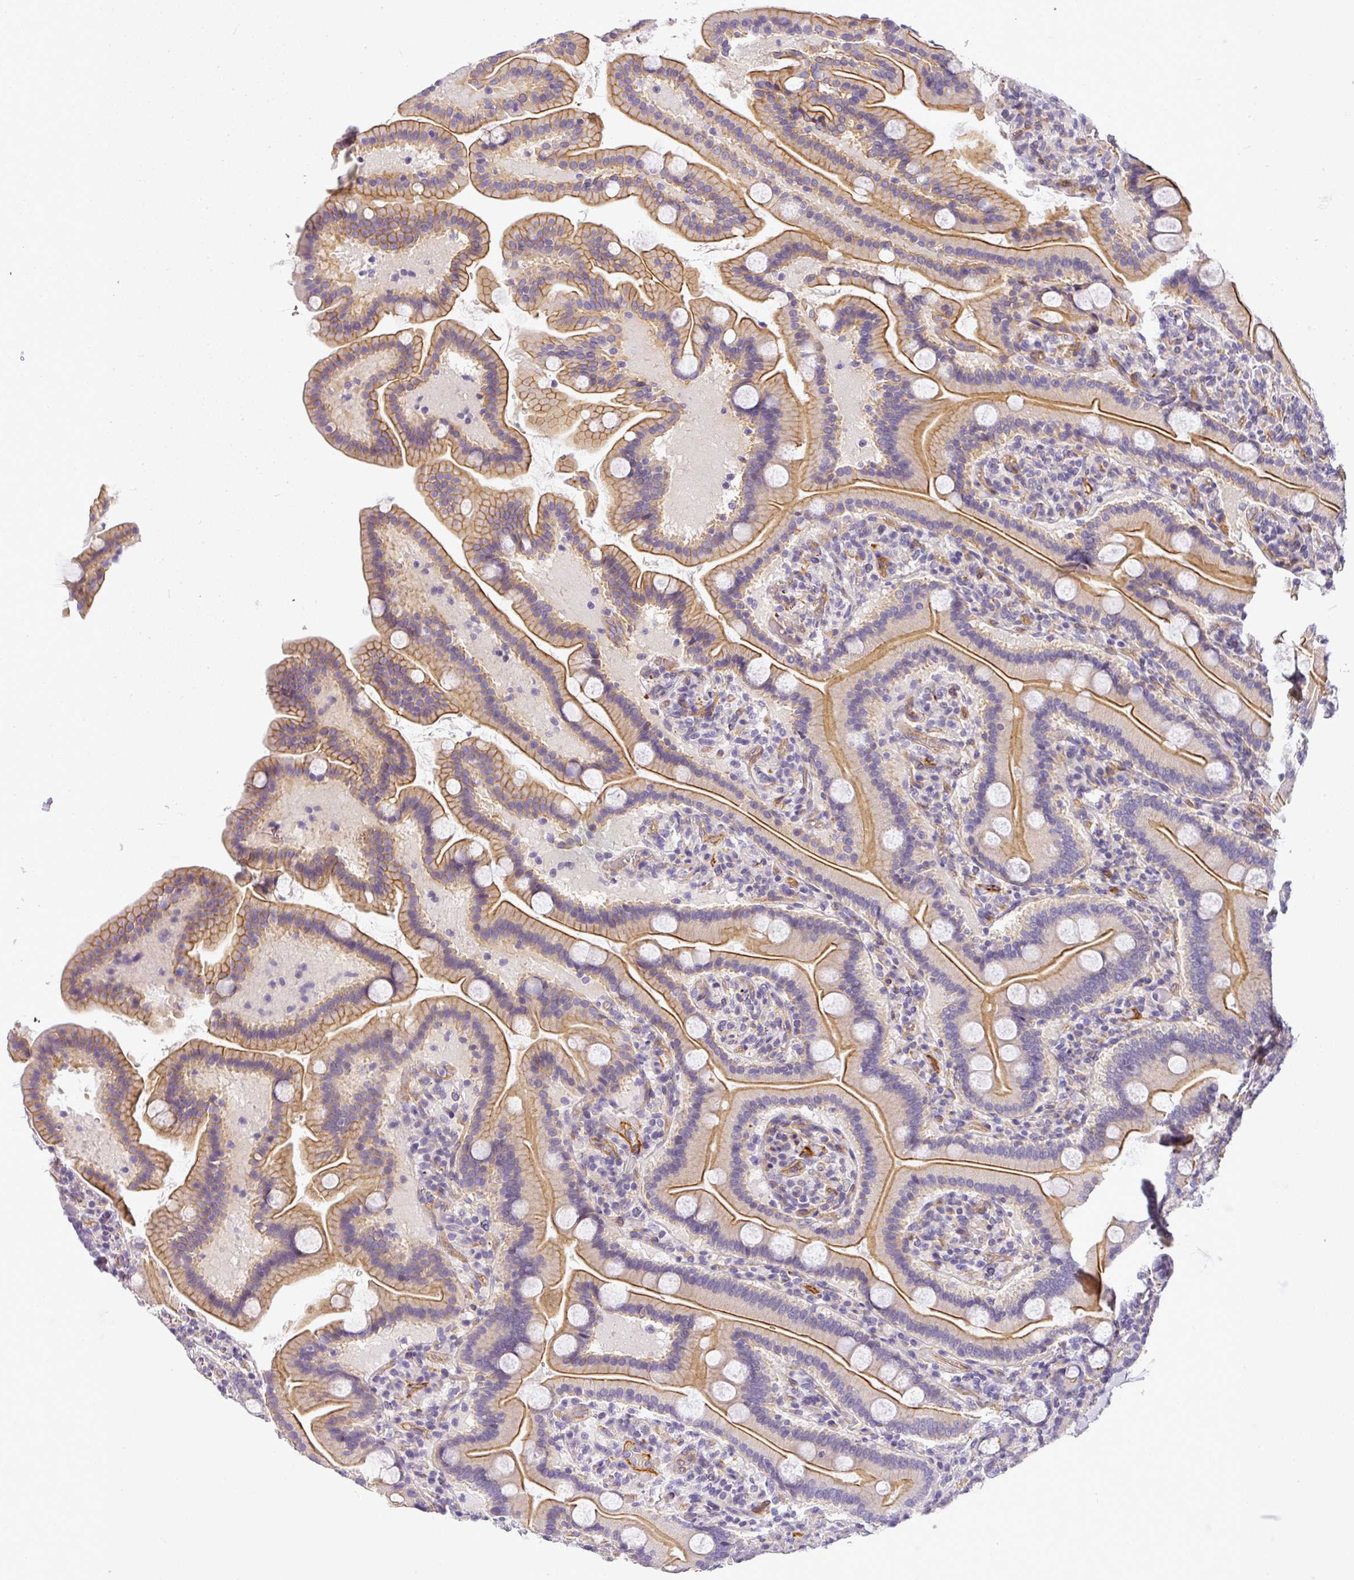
{"staining": {"intensity": "moderate", "quantity": ">75%", "location": "cytoplasmic/membranous"}, "tissue": "duodenum", "cell_type": "Glandular cells", "image_type": "normal", "snomed": [{"axis": "morphology", "description": "Normal tissue, NOS"}, {"axis": "topography", "description": "Duodenum"}], "caption": "Moderate cytoplasmic/membranous staining is appreciated in about >75% of glandular cells in benign duodenum.", "gene": "OR11H4", "patient": {"sex": "male", "age": 55}}